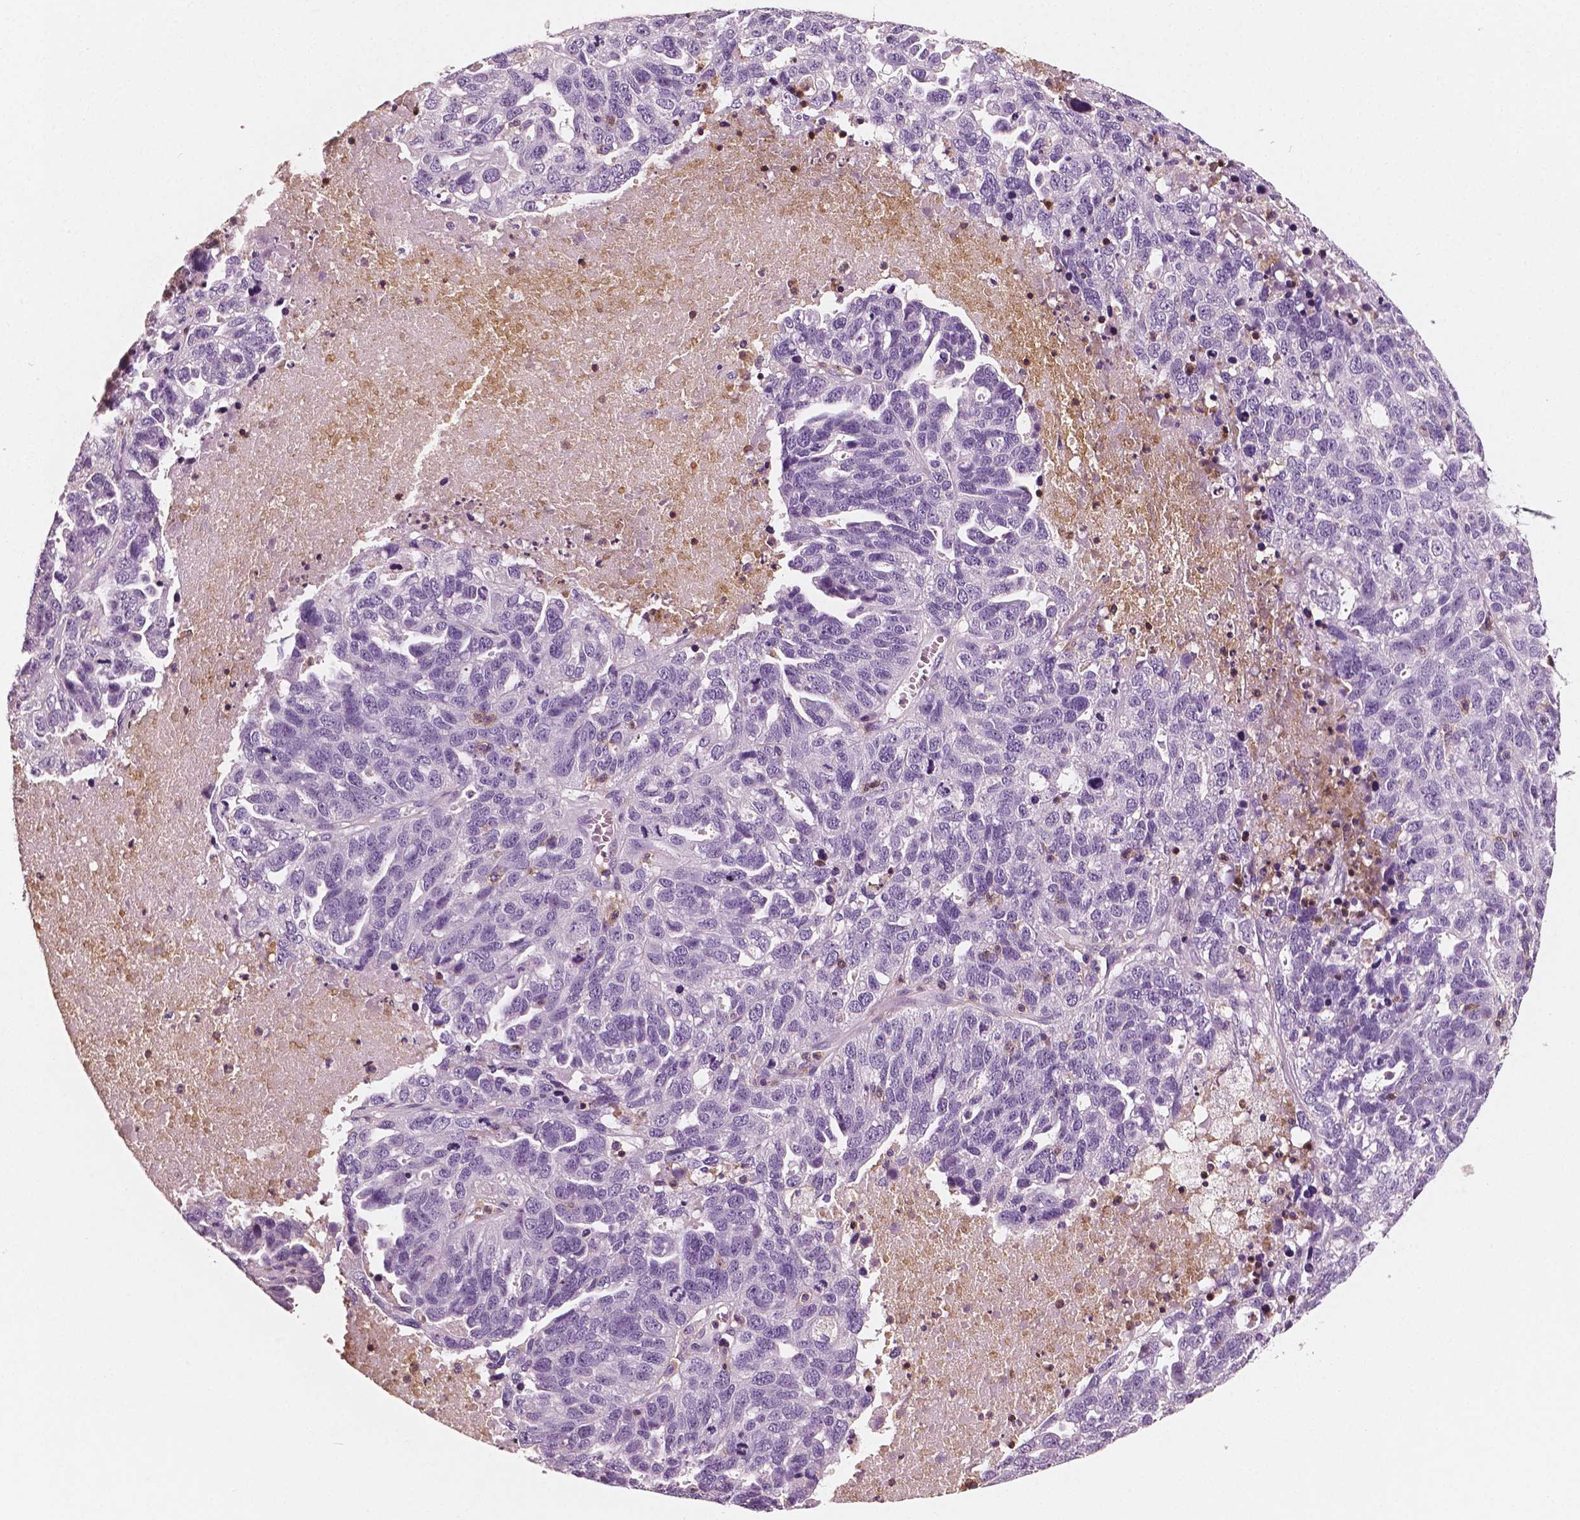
{"staining": {"intensity": "negative", "quantity": "none", "location": "none"}, "tissue": "ovarian cancer", "cell_type": "Tumor cells", "image_type": "cancer", "snomed": [{"axis": "morphology", "description": "Cystadenocarcinoma, serous, NOS"}, {"axis": "topography", "description": "Ovary"}], "caption": "There is no significant positivity in tumor cells of serous cystadenocarcinoma (ovarian). (Stains: DAB immunohistochemistry (IHC) with hematoxylin counter stain, Microscopy: brightfield microscopy at high magnification).", "gene": "PTPRC", "patient": {"sex": "female", "age": 71}}